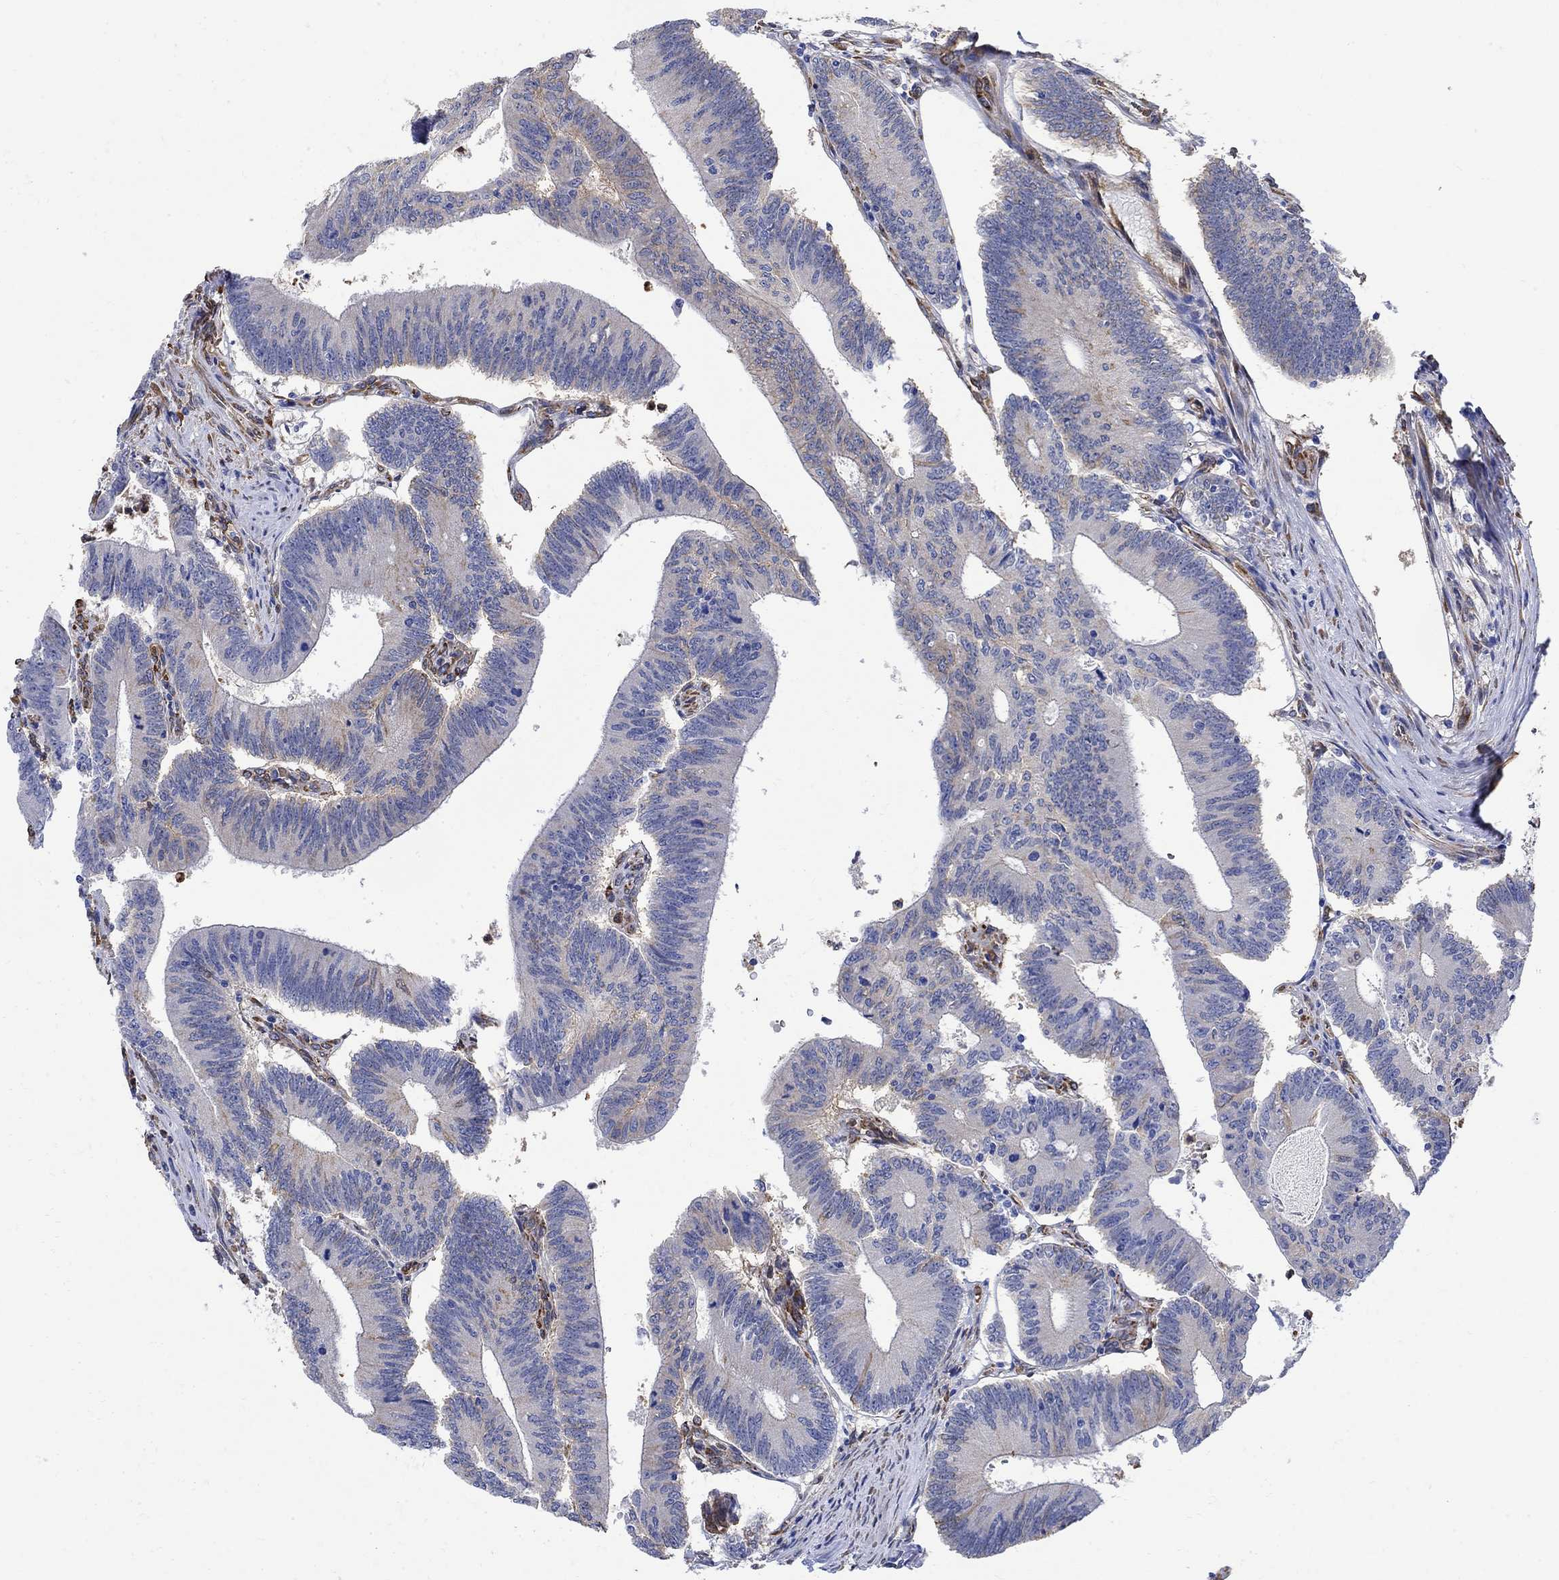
{"staining": {"intensity": "weak", "quantity": "<25%", "location": "cytoplasmic/membranous"}, "tissue": "colorectal cancer", "cell_type": "Tumor cells", "image_type": "cancer", "snomed": [{"axis": "morphology", "description": "Adenocarcinoma, NOS"}, {"axis": "topography", "description": "Colon"}], "caption": "This is a photomicrograph of immunohistochemistry (IHC) staining of adenocarcinoma (colorectal), which shows no expression in tumor cells.", "gene": "TGM2", "patient": {"sex": "female", "age": 70}}